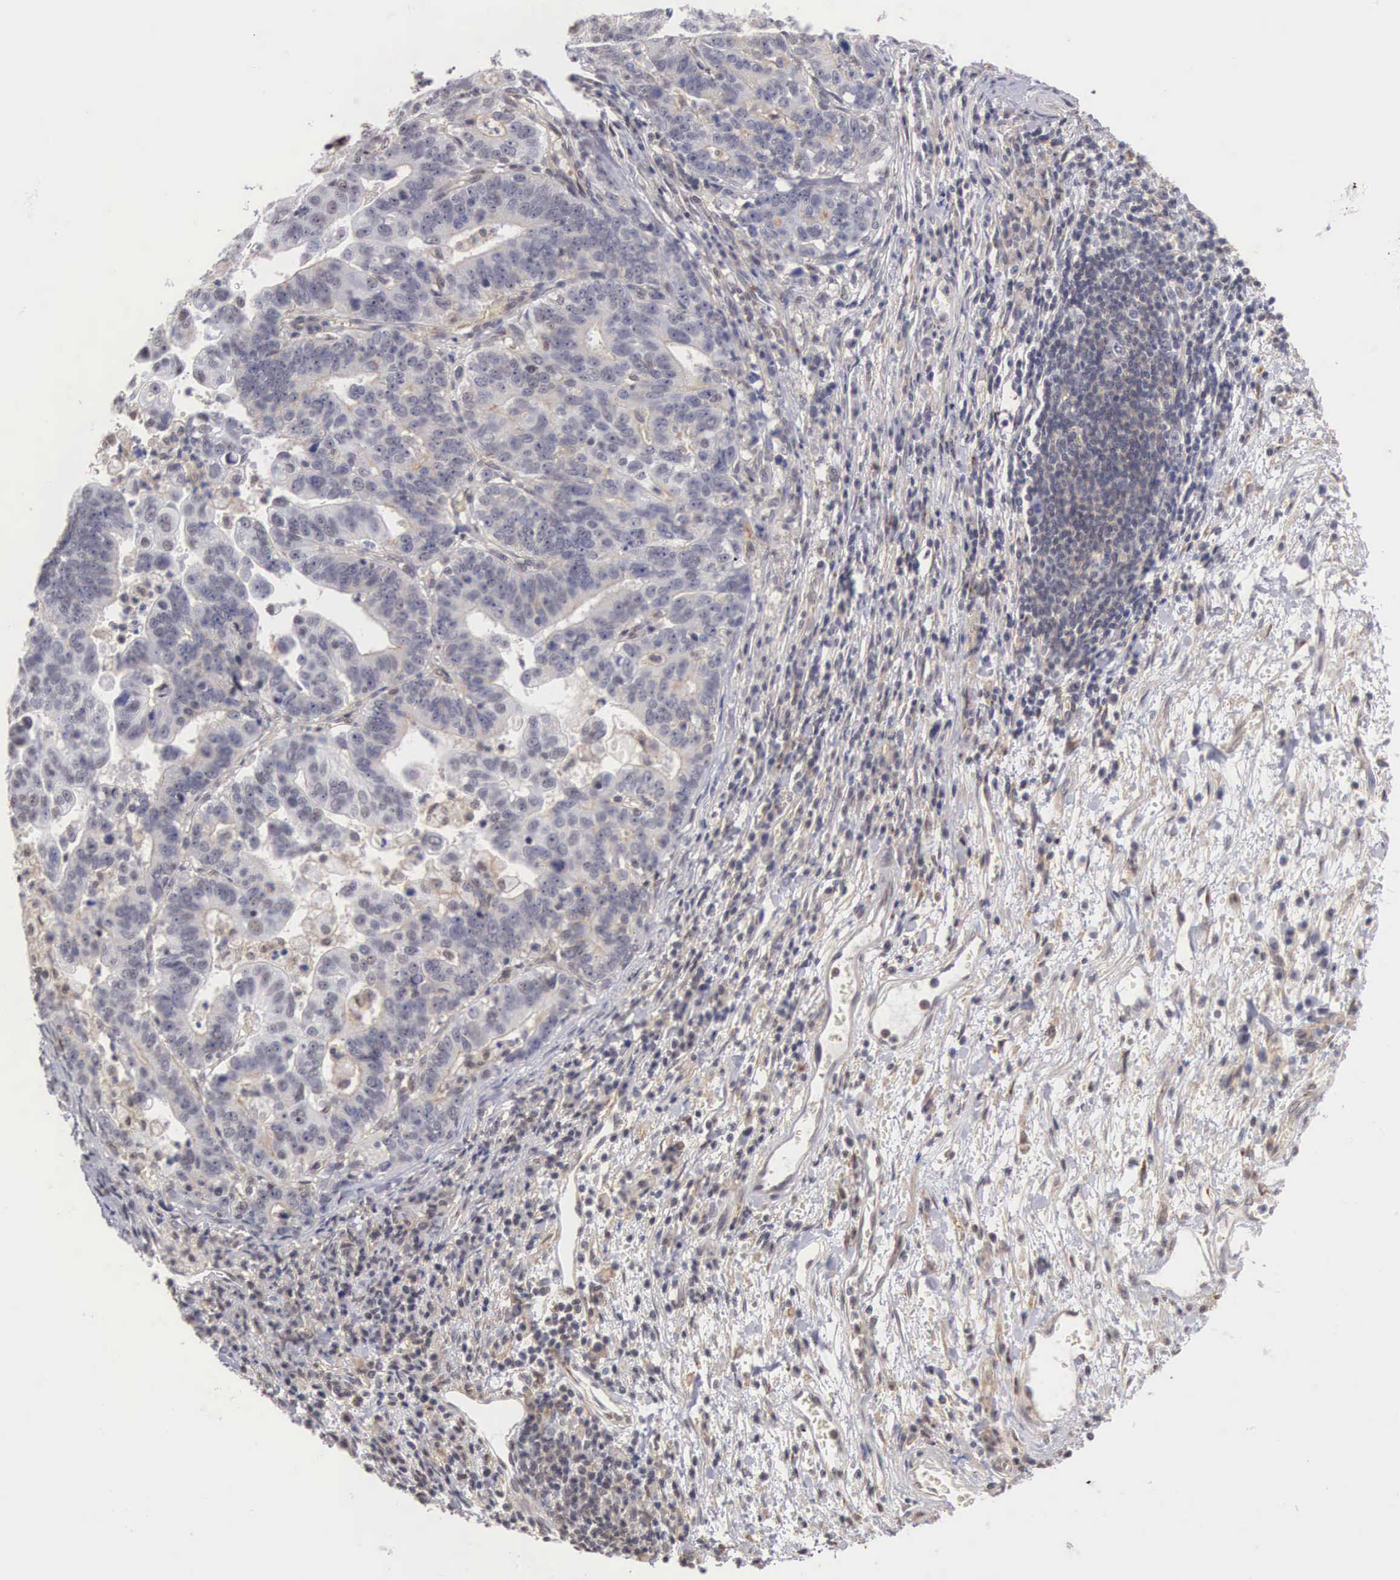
{"staining": {"intensity": "negative", "quantity": "none", "location": "none"}, "tissue": "stomach cancer", "cell_type": "Tumor cells", "image_type": "cancer", "snomed": [{"axis": "morphology", "description": "Adenocarcinoma, NOS"}, {"axis": "topography", "description": "Stomach, upper"}], "caption": "This is an IHC image of human stomach cancer. There is no positivity in tumor cells.", "gene": "NR4A2", "patient": {"sex": "female", "age": 50}}